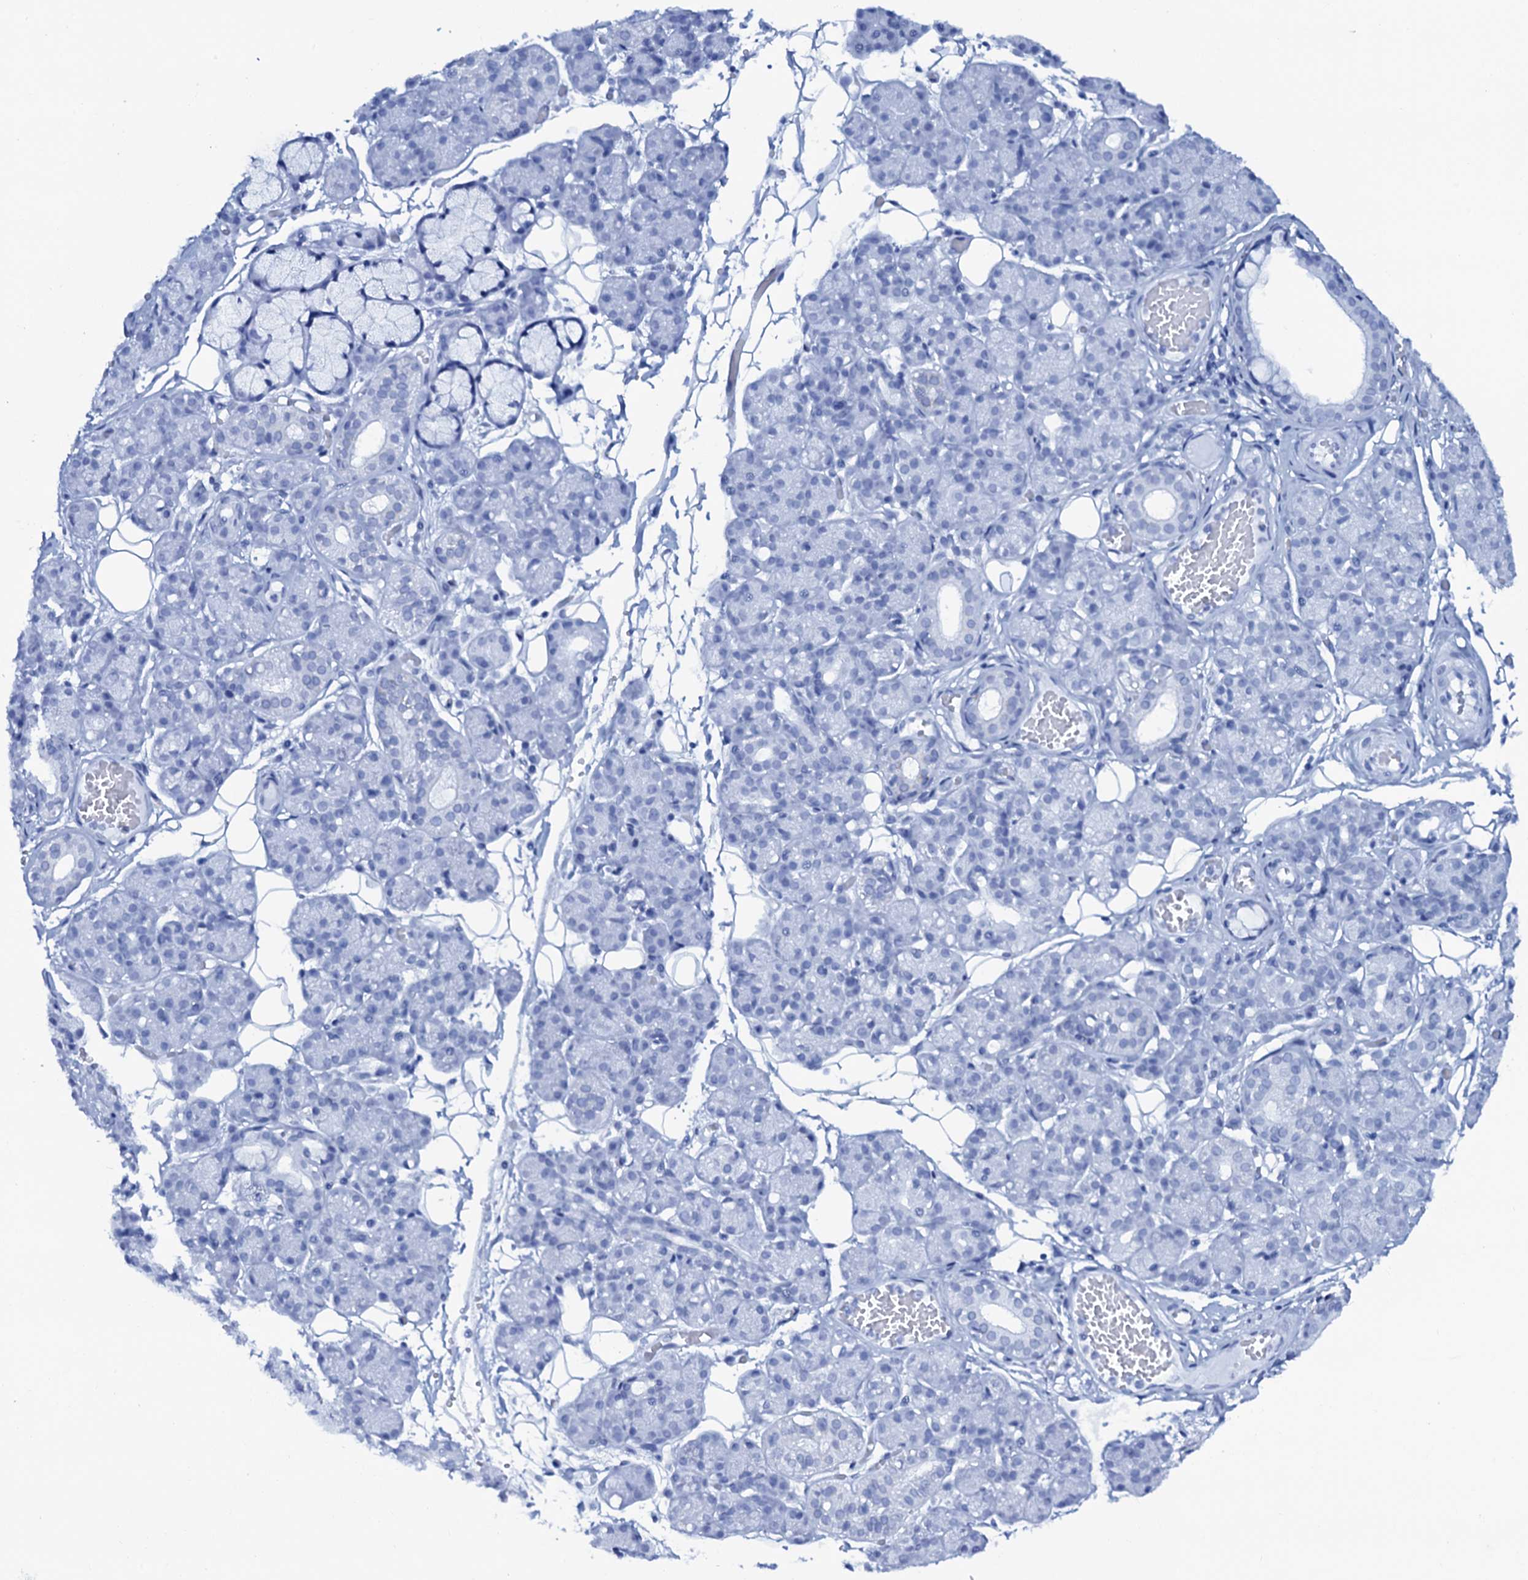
{"staining": {"intensity": "moderate", "quantity": "<25%", "location": "cytoplasmic/membranous,nuclear"}, "tissue": "salivary gland", "cell_type": "Glandular cells", "image_type": "normal", "snomed": [{"axis": "morphology", "description": "Normal tissue, NOS"}, {"axis": "topography", "description": "Salivary gland"}], "caption": "A high-resolution image shows IHC staining of unremarkable salivary gland, which exhibits moderate cytoplasmic/membranous,nuclear staining in approximately <25% of glandular cells.", "gene": "COG6", "patient": {"sex": "male", "age": 63}}